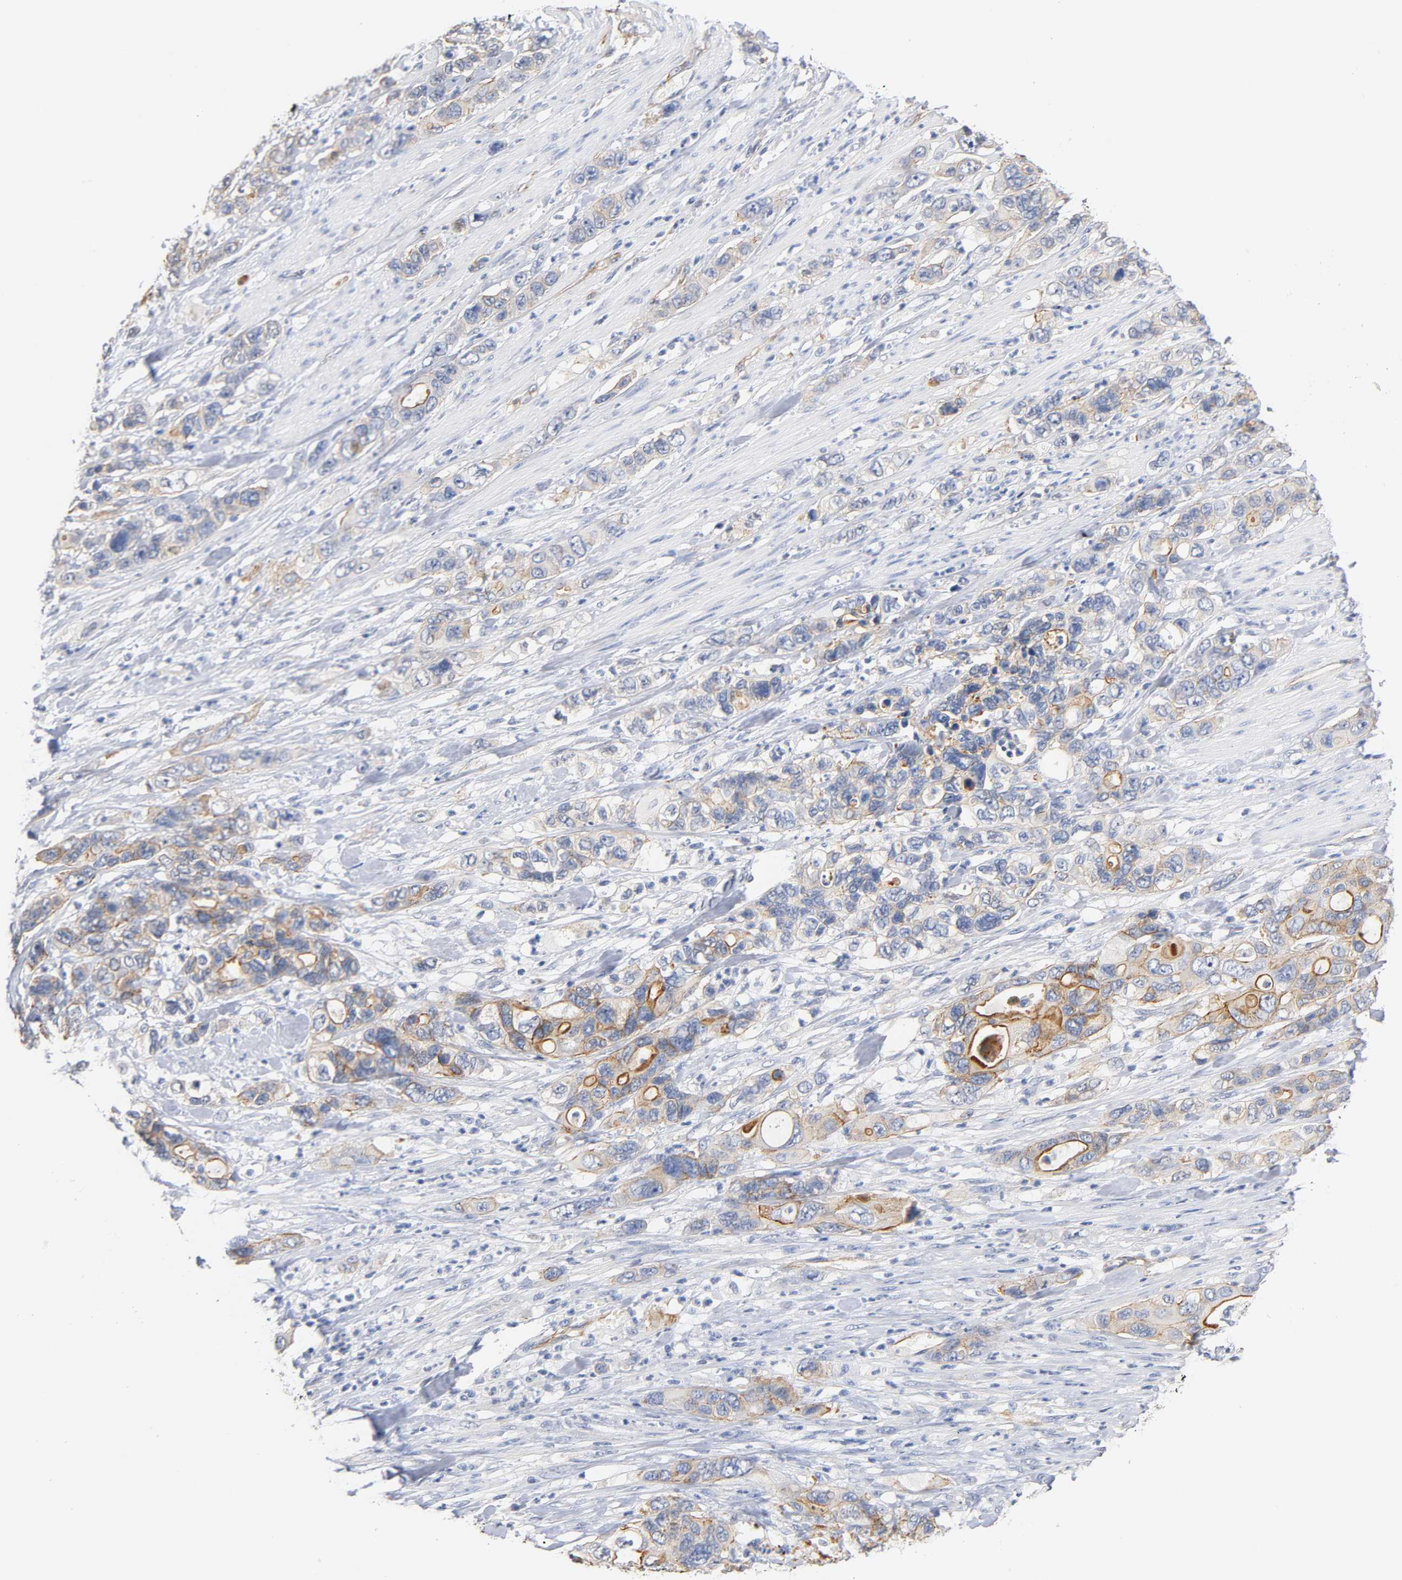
{"staining": {"intensity": "moderate", "quantity": "25%-75%", "location": "cytoplasmic/membranous"}, "tissue": "pancreatic cancer", "cell_type": "Tumor cells", "image_type": "cancer", "snomed": [{"axis": "morphology", "description": "Adenocarcinoma, NOS"}, {"axis": "topography", "description": "Pancreas"}], "caption": "This photomicrograph exhibits IHC staining of adenocarcinoma (pancreatic), with medium moderate cytoplasmic/membranous expression in about 25%-75% of tumor cells.", "gene": "SPTAN1", "patient": {"sex": "female", "age": 71}}